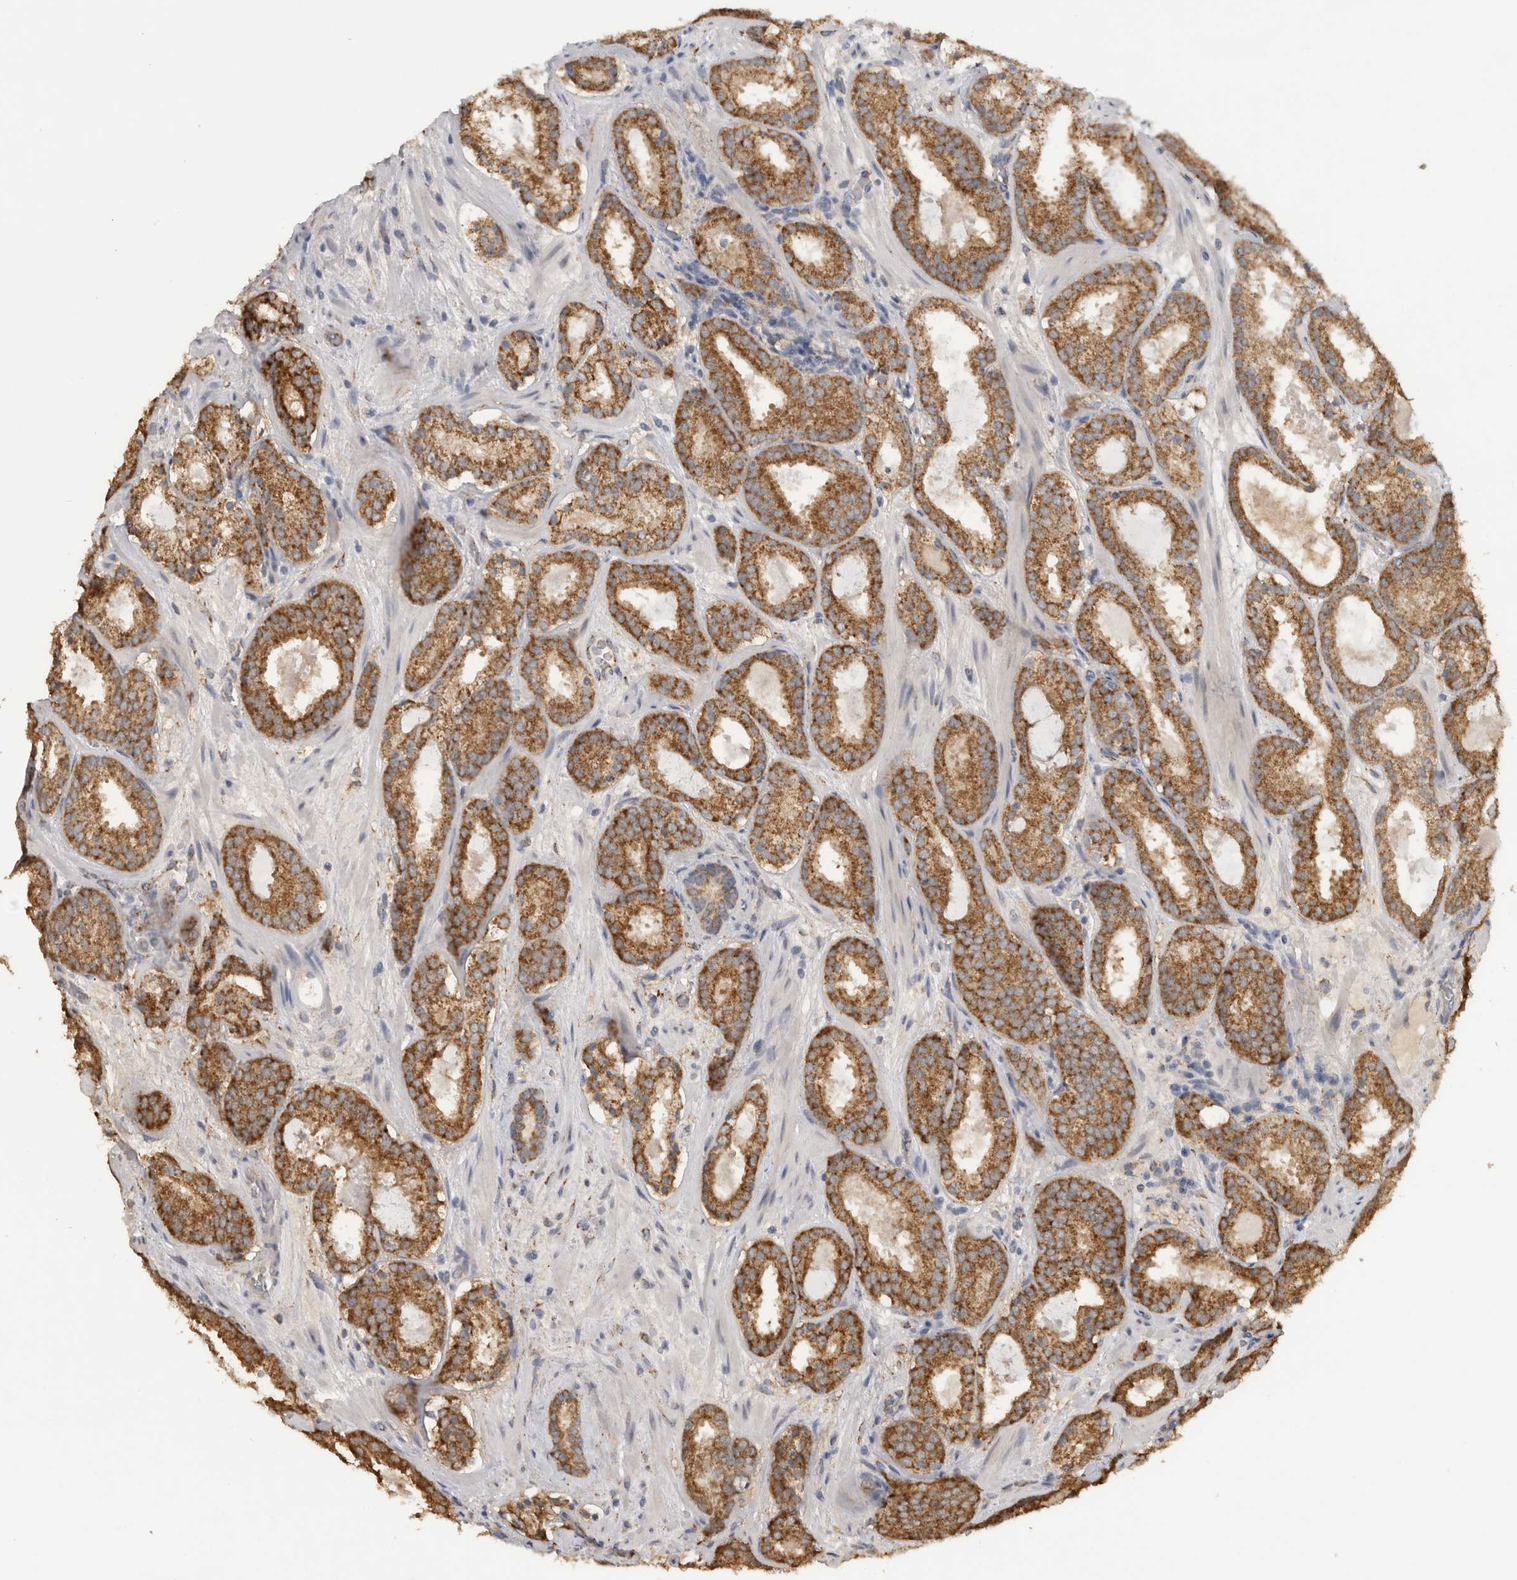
{"staining": {"intensity": "strong", "quantity": ">75%", "location": "cytoplasmic/membranous"}, "tissue": "prostate cancer", "cell_type": "Tumor cells", "image_type": "cancer", "snomed": [{"axis": "morphology", "description": "Adenocarcinoma, Low grade"}, {"axis": "topography", "description": "Prostate"}], "caption": "Protein staining of prostate low-grade adenocarcinoma tissue exhibits strong cytoplasmic/membranous expression in about >75% of tumor cells.", "gene": "DYRK2", "patient": {"sex": "male", "age": 69}}